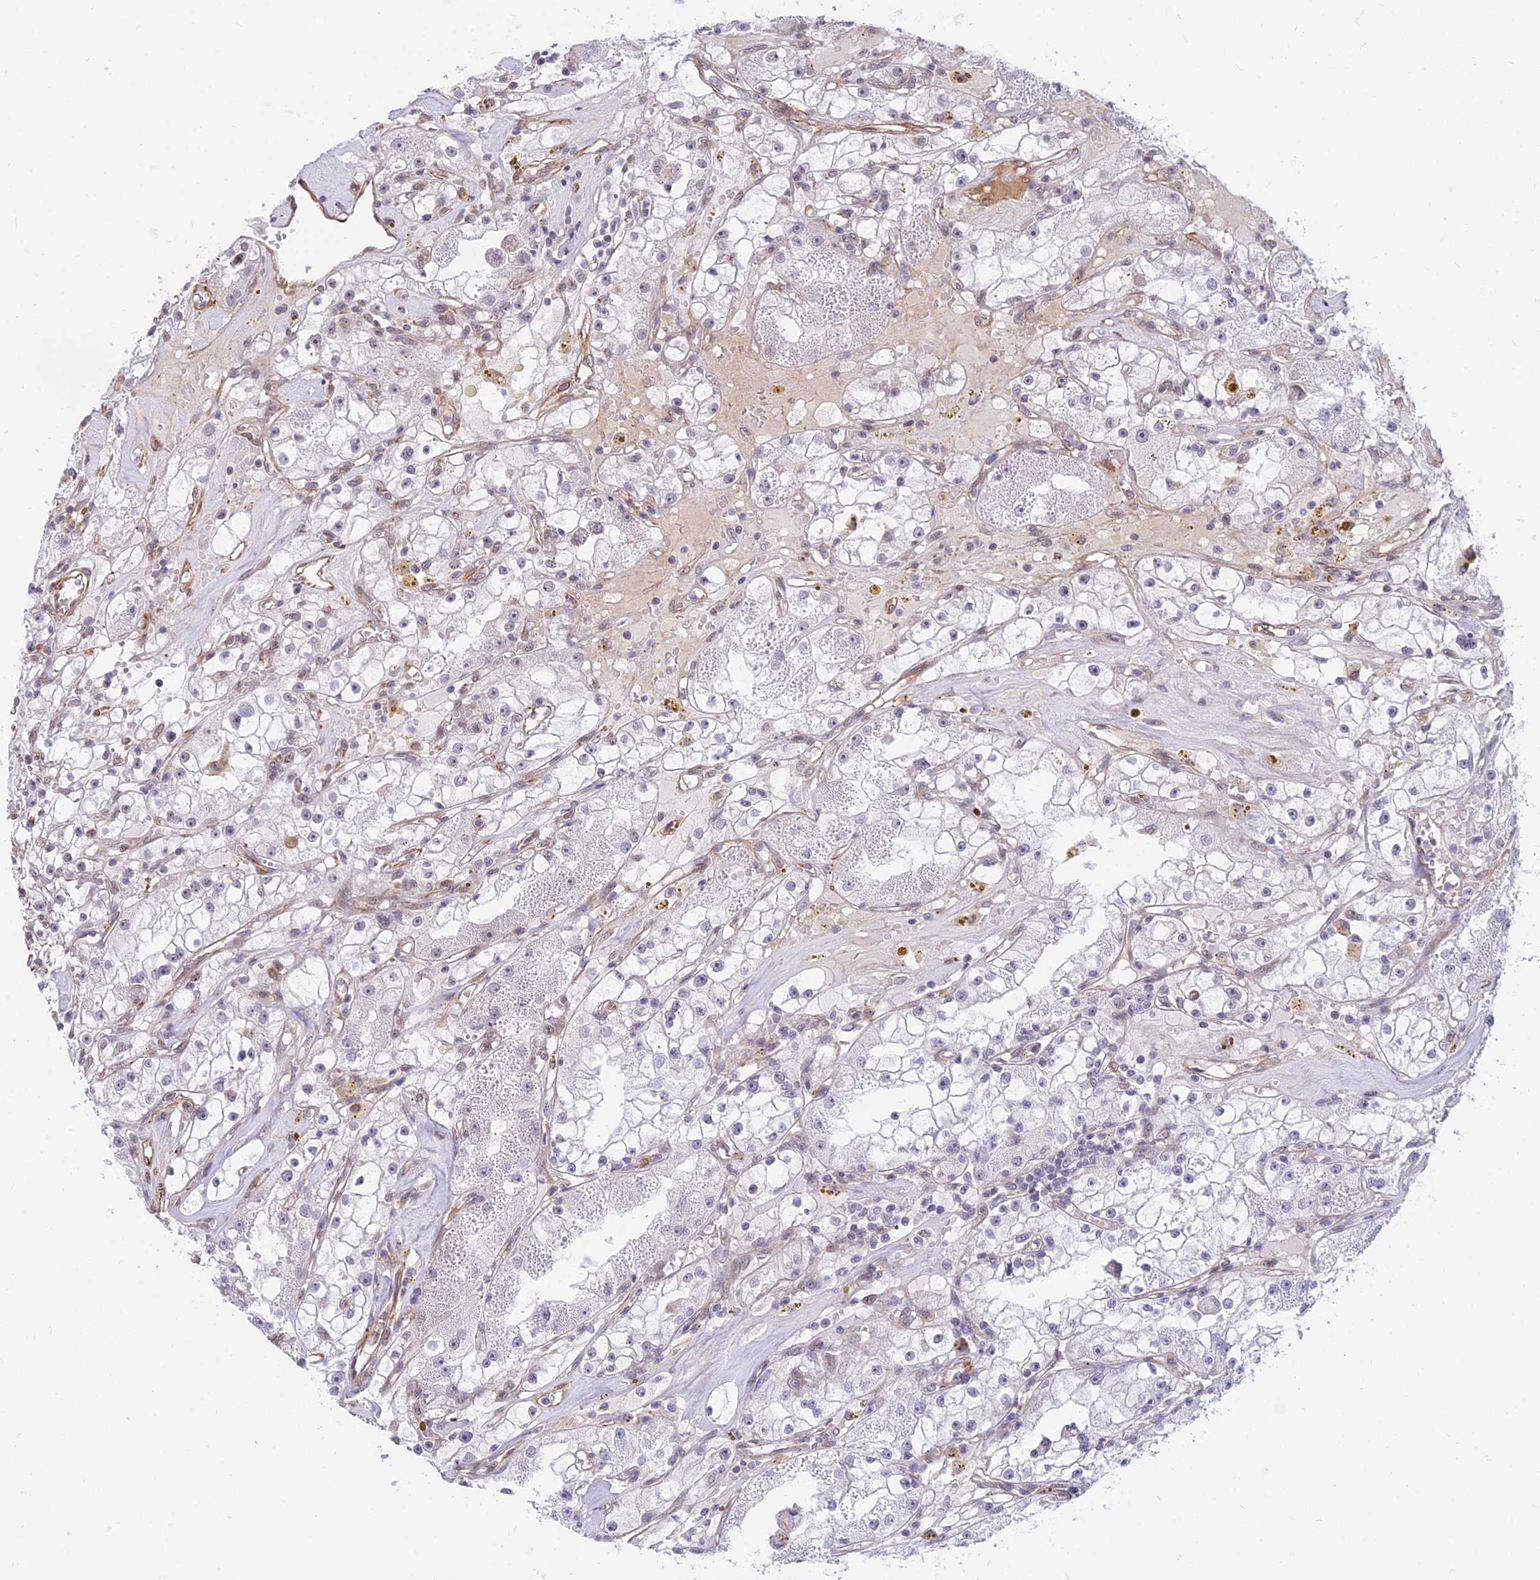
{"staining": {"intensity": "negative", "quantity": "none", "location": "none"}, "tissue": "renal cancer", "cell_type": "Tumor cells", "image_type": "cancer", "snomed": [{"axis": "morphology", "description": "Adenocarcinoma, NOS"}, {"axis": "topography", "description": "Kidney"}], "caption": "Adenocarcinoma (renal) was stained to show a protein in brown. There is no significant staining in tumor cells.", "gene": "SAPCD2", "patient": {"sex": "male", "age": 56}}